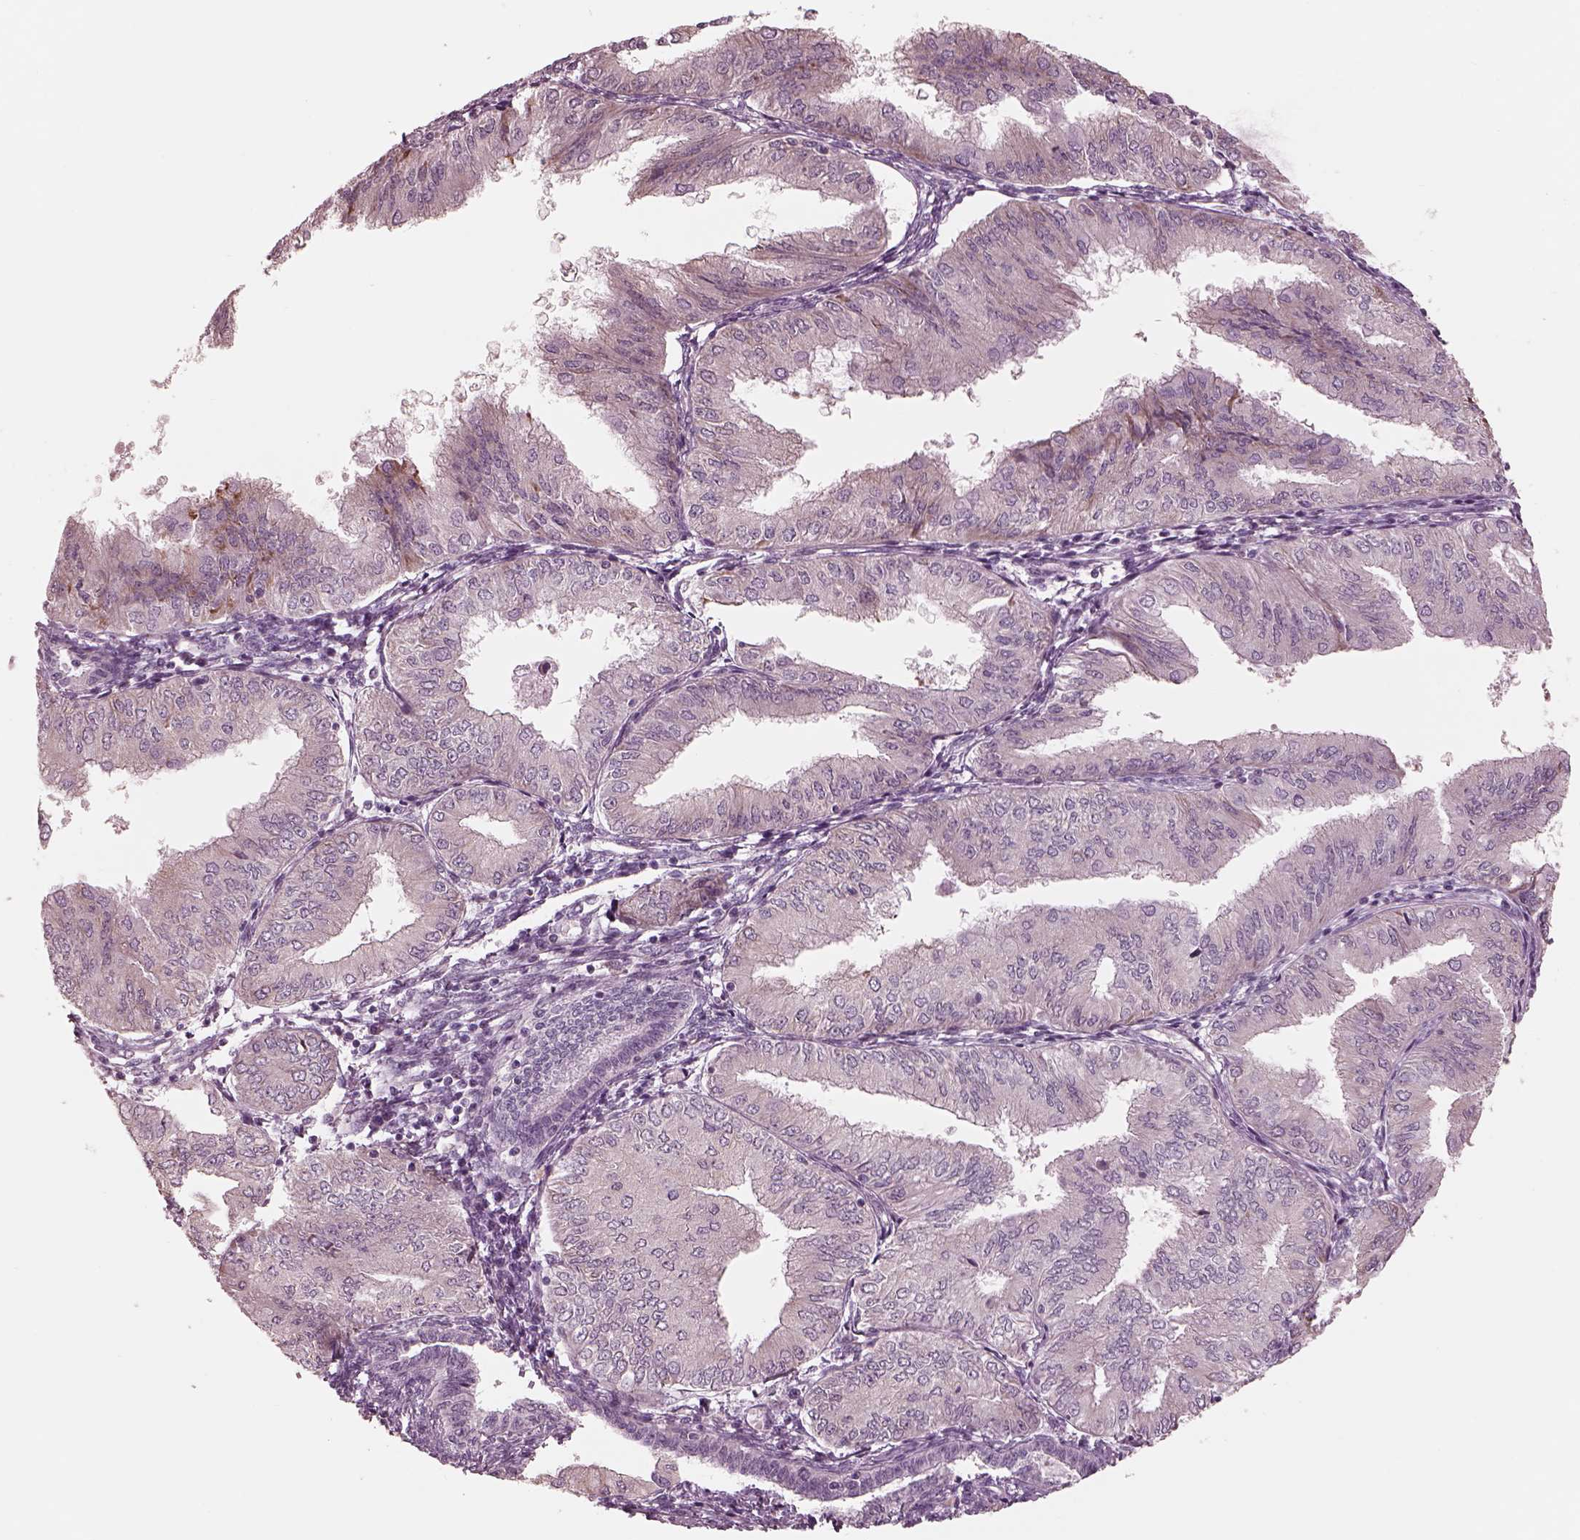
{"staining": {"intensity": "negative", "quantity": "none", "location": "none"}, "tissue": "endometrial cancer", "cell_type": "Tumor cells", "image_type": "cancer", "snomed": [{"axis": "morphology", "description": "Adenocarcinoma, NOS"}, {"axis": "topography", "description": "Endometrium"}], "caption": "Tumor cells show no significant expression in endometrial cancer (adenocarcinoma).", "gene": "CADM2", "patient": {"sex": "female", "age": 53}}